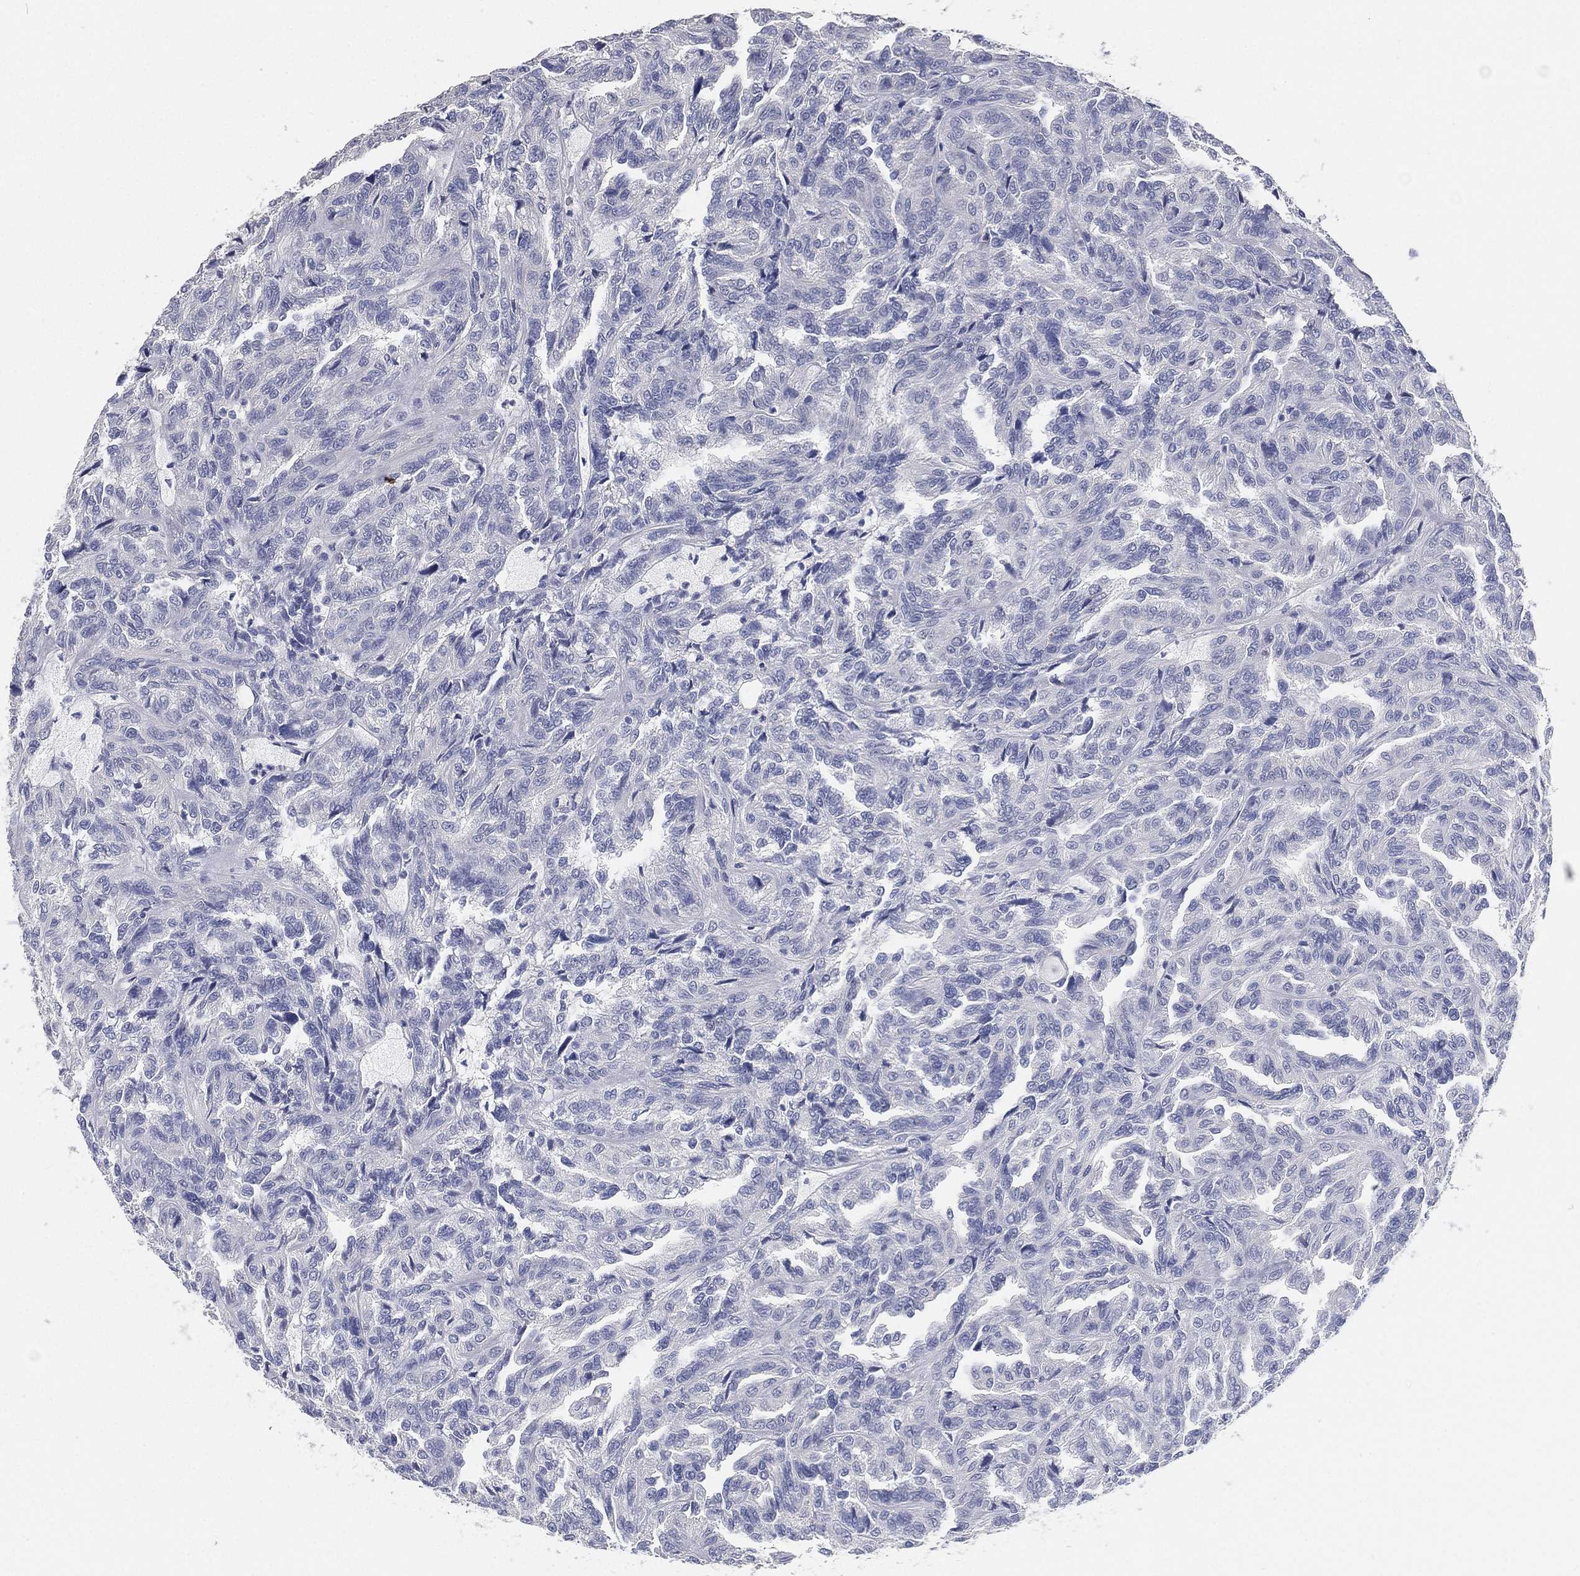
{"staining": {"intensity": "negative", "quantity": "none", "location": "none"}, "tissue": "renal cancer", "cell_type": "Tumor cells", "image_type": "cancer", "snomed": [{"axis": "morphology", "description": "Adenocarcinoma, NOS"}, {"axis": "topography", "description": "Kidney"}], "caption": "DAB immunohistochemical staining of adenocarcinoma (renal) displays no significant staining in tumor cells.", "gene": "FAM187B", "patient": {"sex": "male", "age": 79}}